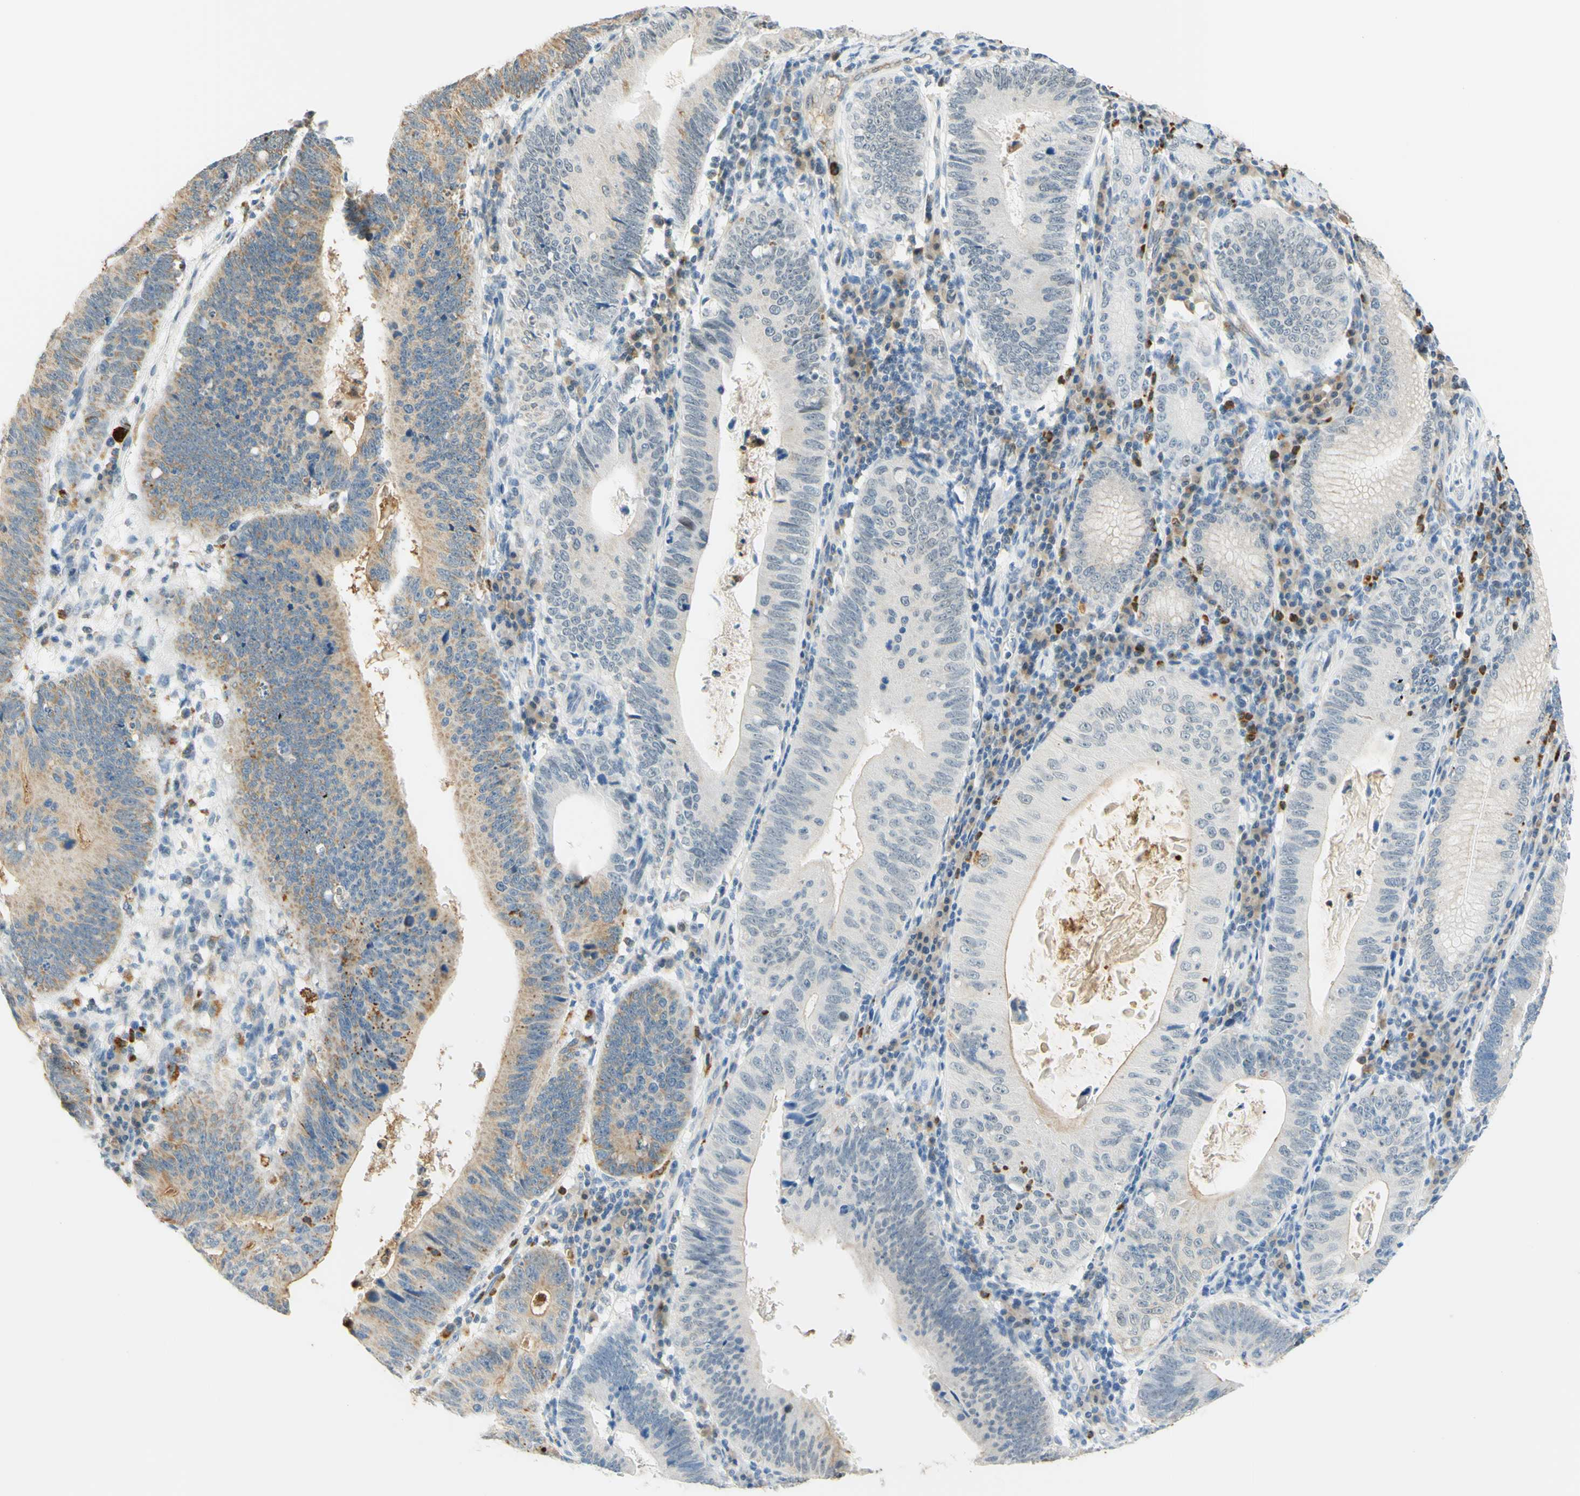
{"staining": {"intensity": "weak", "quantity": "25%-75%", "location": "cytoplasmic/membranous"}, "tissue": "stomach cancer", "cell_type": "Tumor cells", "image_type": "cancer", "snomed": [{"axis": "morphology", "description": "Adenocarcinoma, NOS"}, {"axis": "topography", "description": "Stomach"}], "caption": "An immunohistochemistry (IHC) micrograph of tumor tissue is shown. Protein staining in brown highlights weak cytoplasmic/membranous positivity in stomach cancer (adenocarcinoma) within tumor cells. Ihc stains the protein of interest in brown and the nuclei are stained blue.", "gene": "TREM2", "patient": {"sex": "male", "age": 59}}